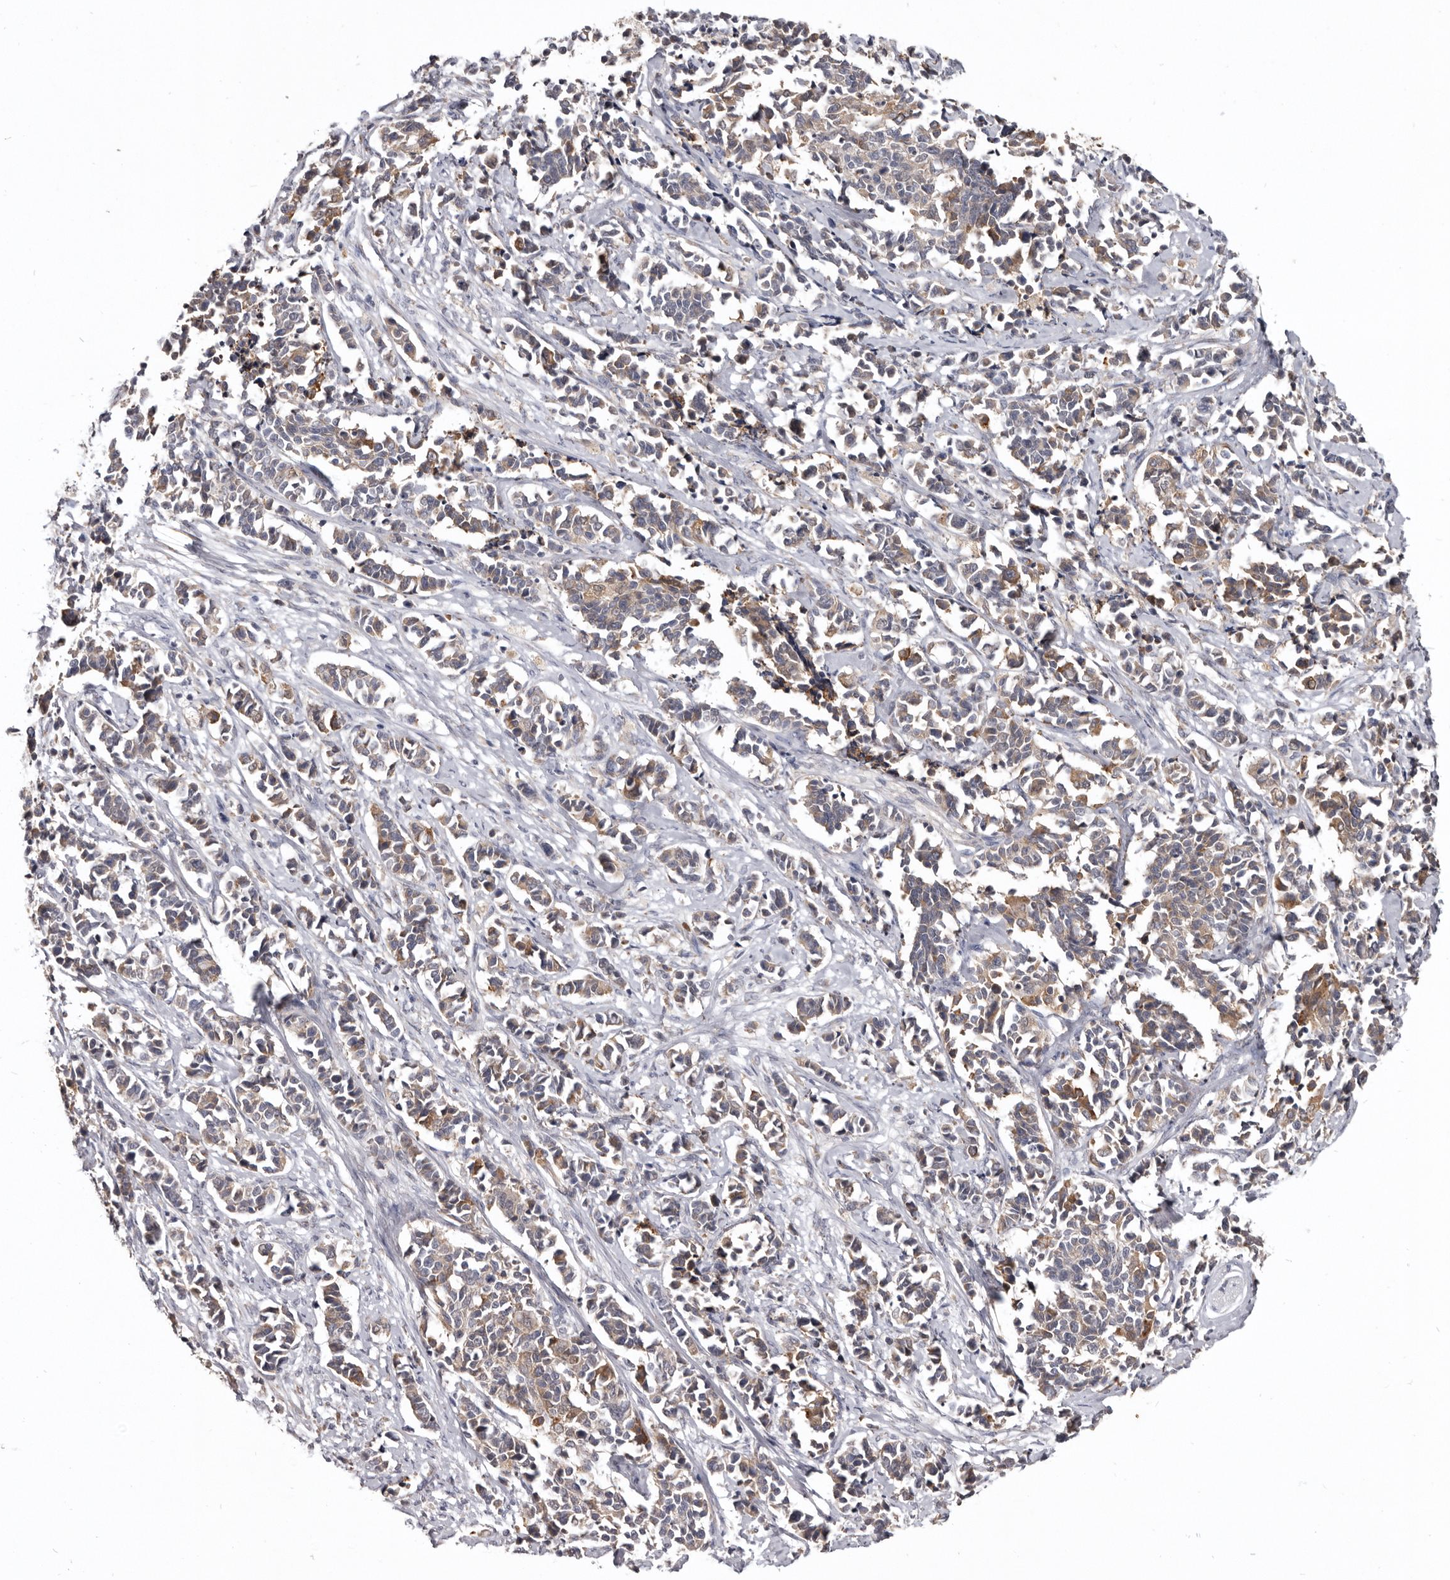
{"staining": {"intensity": "moderate", "quantity": "<25%", "location": "cytoplasmic/membranous"}, "tissue": "cervical cancer", "cell_type": "Tumor cells", "image_type": "cancer", "snomed": [{"axis": "morphology", "description": "Normal tissue, NOS"}, {"axis": "morphology", "description": "Squamous cell carcinoma, NOS"}, {"axis": "topography", "description": "Cervix"}], "caption": "Immunohistochemical staining of cervical cancer (squamous cell carcinoma) displays moderate cytoplasmic/membranous protein positivity in approximately <25% of tumor cells.", "gene": "NENF", "patient": {"sex": "female", "age": 35}}